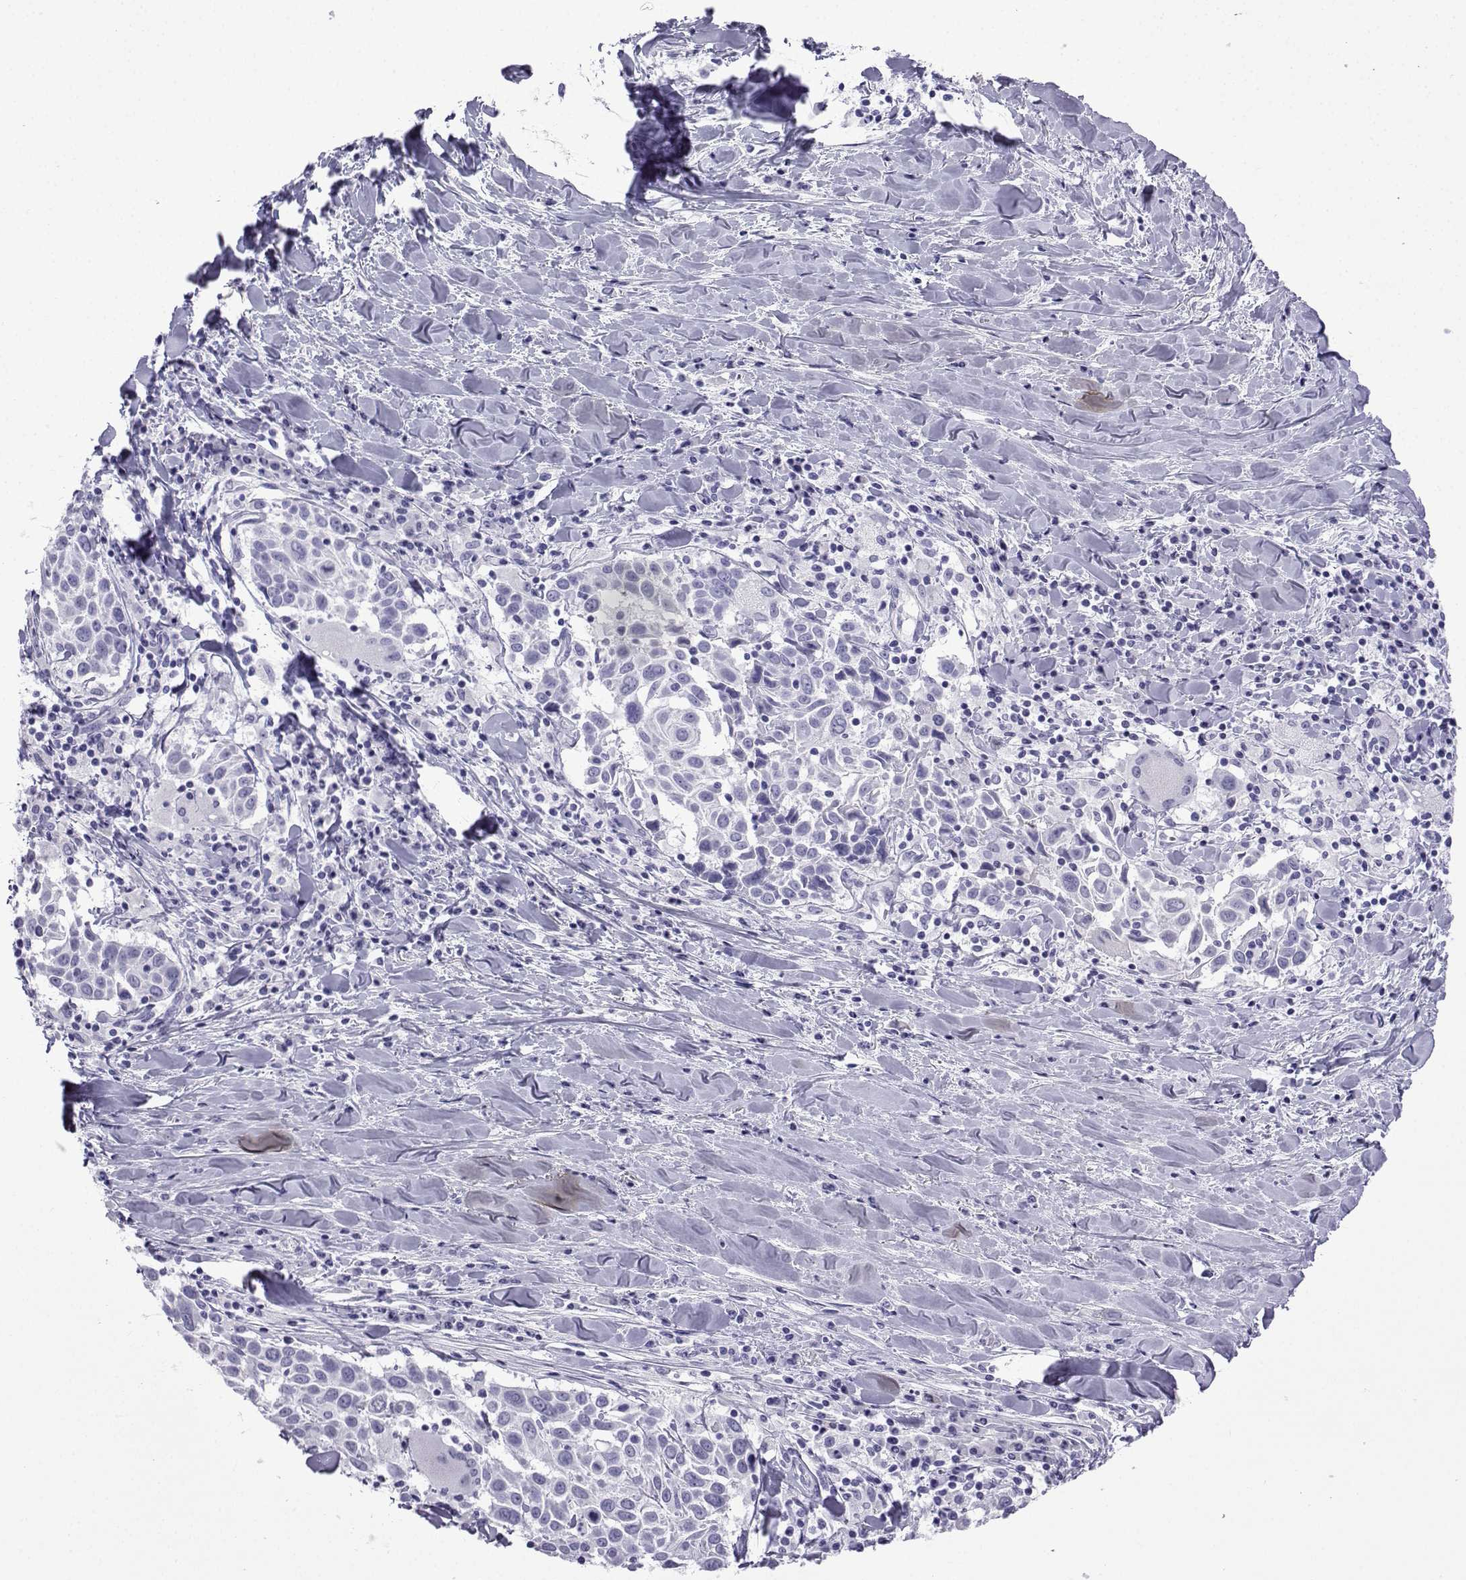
{"staining": {"intensity": "negative", "quantity": "none", "location": "none"}, "tissue": "lung cancer", "cell_type": "Tumor cells", "image_type": "cancer", "snomed": [{"axis": "morphology", "description": "Squamous cell carcinoma, NOS"}, {"axis": "topography", "description": "Lung"}], "caption": "The histopathology image reveals no staining of tumor cells in lung cancer (squamous cell carcinoma).", "gene": "KCNF1", "patient": {"sex": "male", "age": 57}}